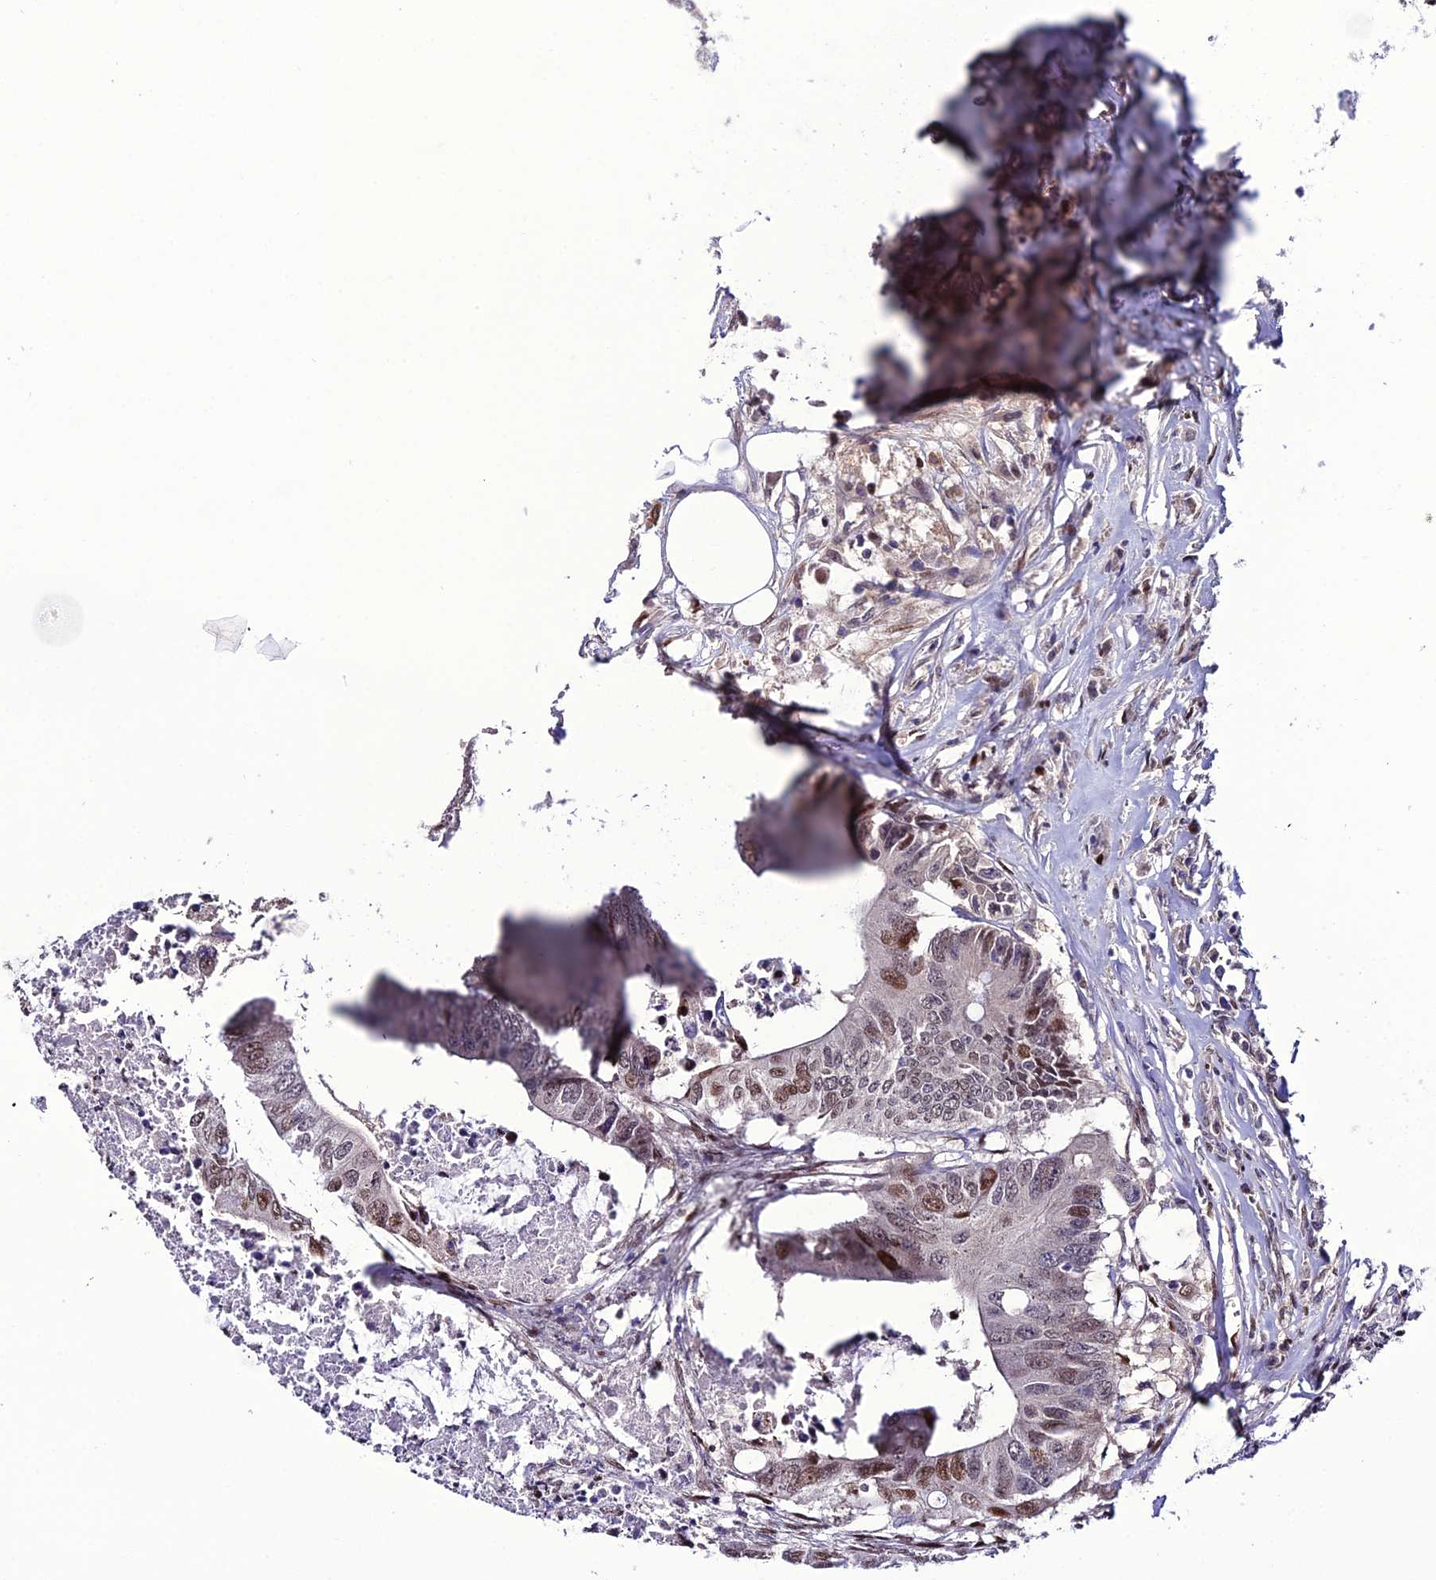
{"staining": {"intensity": "moderate", "quantity": "<25%", "location": "nuclear"}, "tissue": "colorectal cancer", "cell_type": "Tumor cells", "image_type": "cancer", "snomed": [{"axis": "morphology", "description": "Adenocarcinoma, NOS"}, {"axis": "topography", "description": "Colon"}], "caption": "Protein staining displays moderate nuclear positivity in approximately <25% of tumor cells in colorectal cancer (adenocarcinoma).", "gene": "ZNF707", "patient": {"sex": "male", "age": 71}}